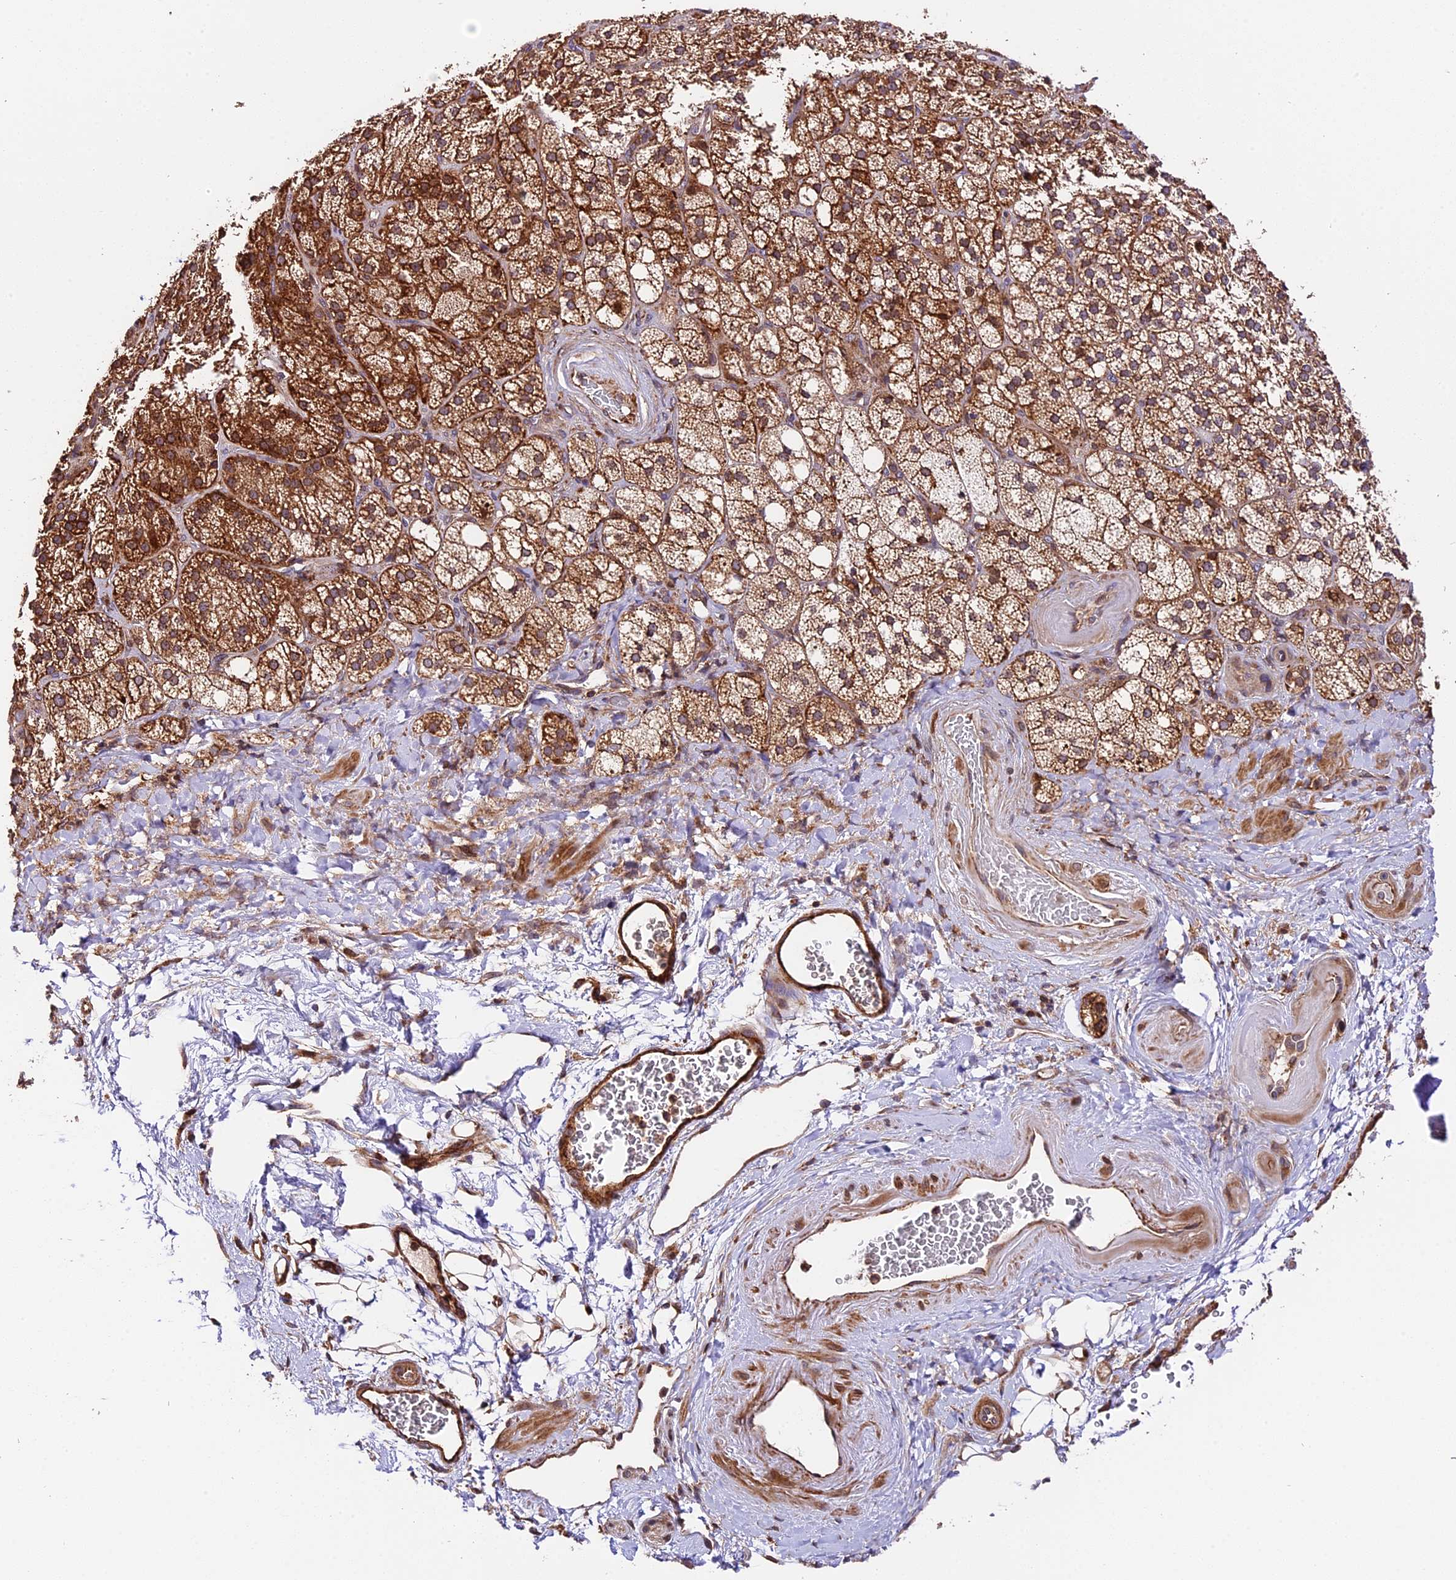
{"staining": {"intensity": "strong", "quantity": ">75%", "location": "cytoplasmic/membranous"}, "tissue": "adrenal gland", "cell_type": "Glandular cells", "image_type": "normal", "snomed": [{"axis": "morphology", "description": "Normal tissue, NOS"}, {"axis": "topography", "description": "Adrenal gland"}], "caption": "The micrograph reveals immunohistochemical staining of benign adrenal gland. There is strong cytoplasmic/membranous staining is identified in about >75% of glandular cells.", "gene": "HERPUD1", "patient": {"sex": "male", "age": 61}}